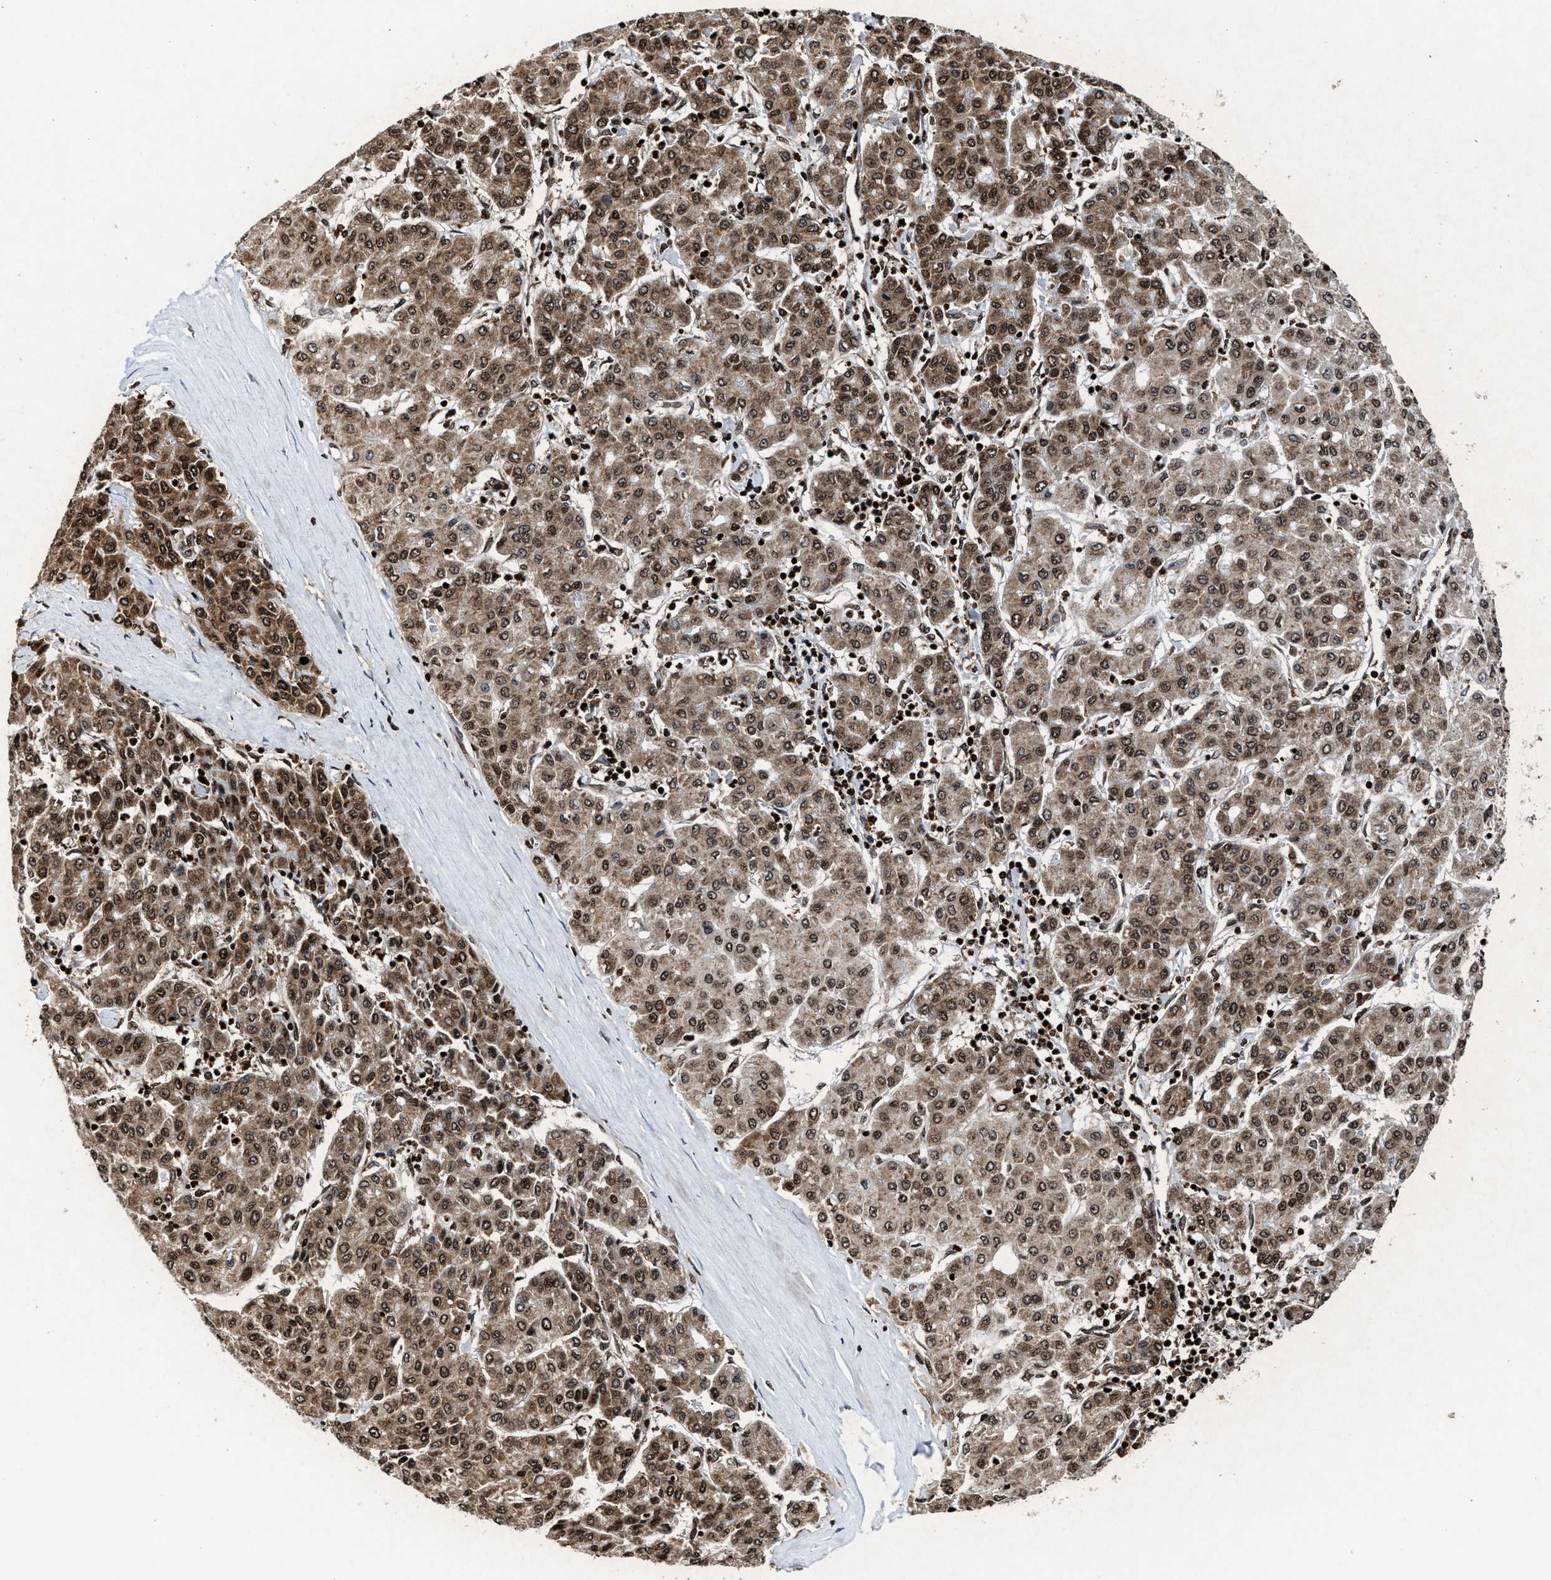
{"staining": {"intensity": "moderate", "quantity": ">75%", "location": "cytoplasmic/membranous,nuclear"}, "tissue": "liver cancer", "cell_type": "Tumor cells", "image_type": "cancer", "snomed": [{"axis": "morphology", "description": "Carcinoma, Hepatocellular, NOS"}, {"axis": "topography", "description": "Liver"}], "caption": "Tumor cells show medium levels of moderate cytoplasmic/membranous and nuclear staining in about >75% of cells in human liver cancer (hepatocellular carcinoma).", "gene": "ALYREF", "patient": {"sex": "male", "age": 65}}